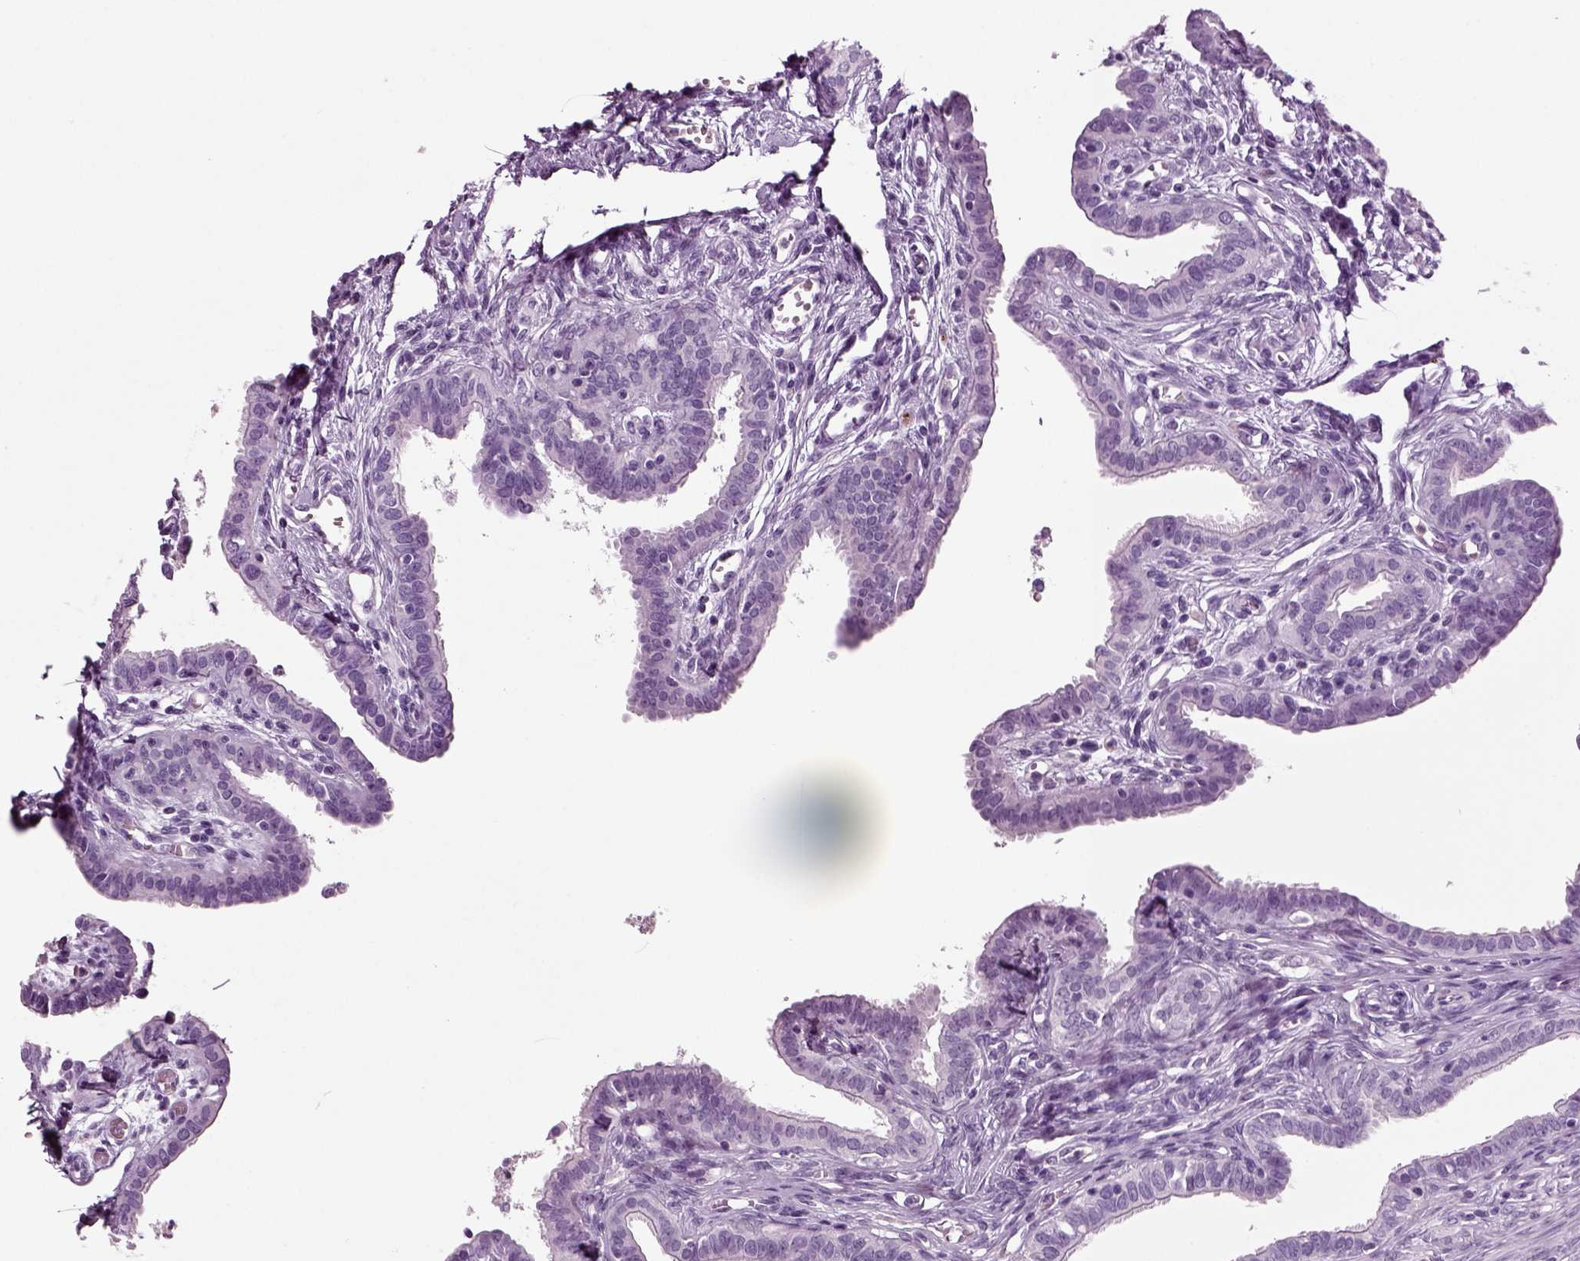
{"staining": {"intensity": "negative", "quantity": "none", "location": "none"}, "tissue": "fallopian tube", "cell_type": "Glandular cells", "image_type": "normal", "snomed": [{"axis": "morphology", "description": "Normal tissue, NOS"}, {"axis": "morphology", "description": "Carcinoma, endometroid"}, {"axis": "topography", "description": "Fallopian tube"}, {"axis": "topography", "description": "Ovary"}], "caption": "Fallopian tube stained for a protein using IHC displays no positivity glandular cells.", "gene": "CRABP1", "patient": {"sex": "female", "age": 42}}